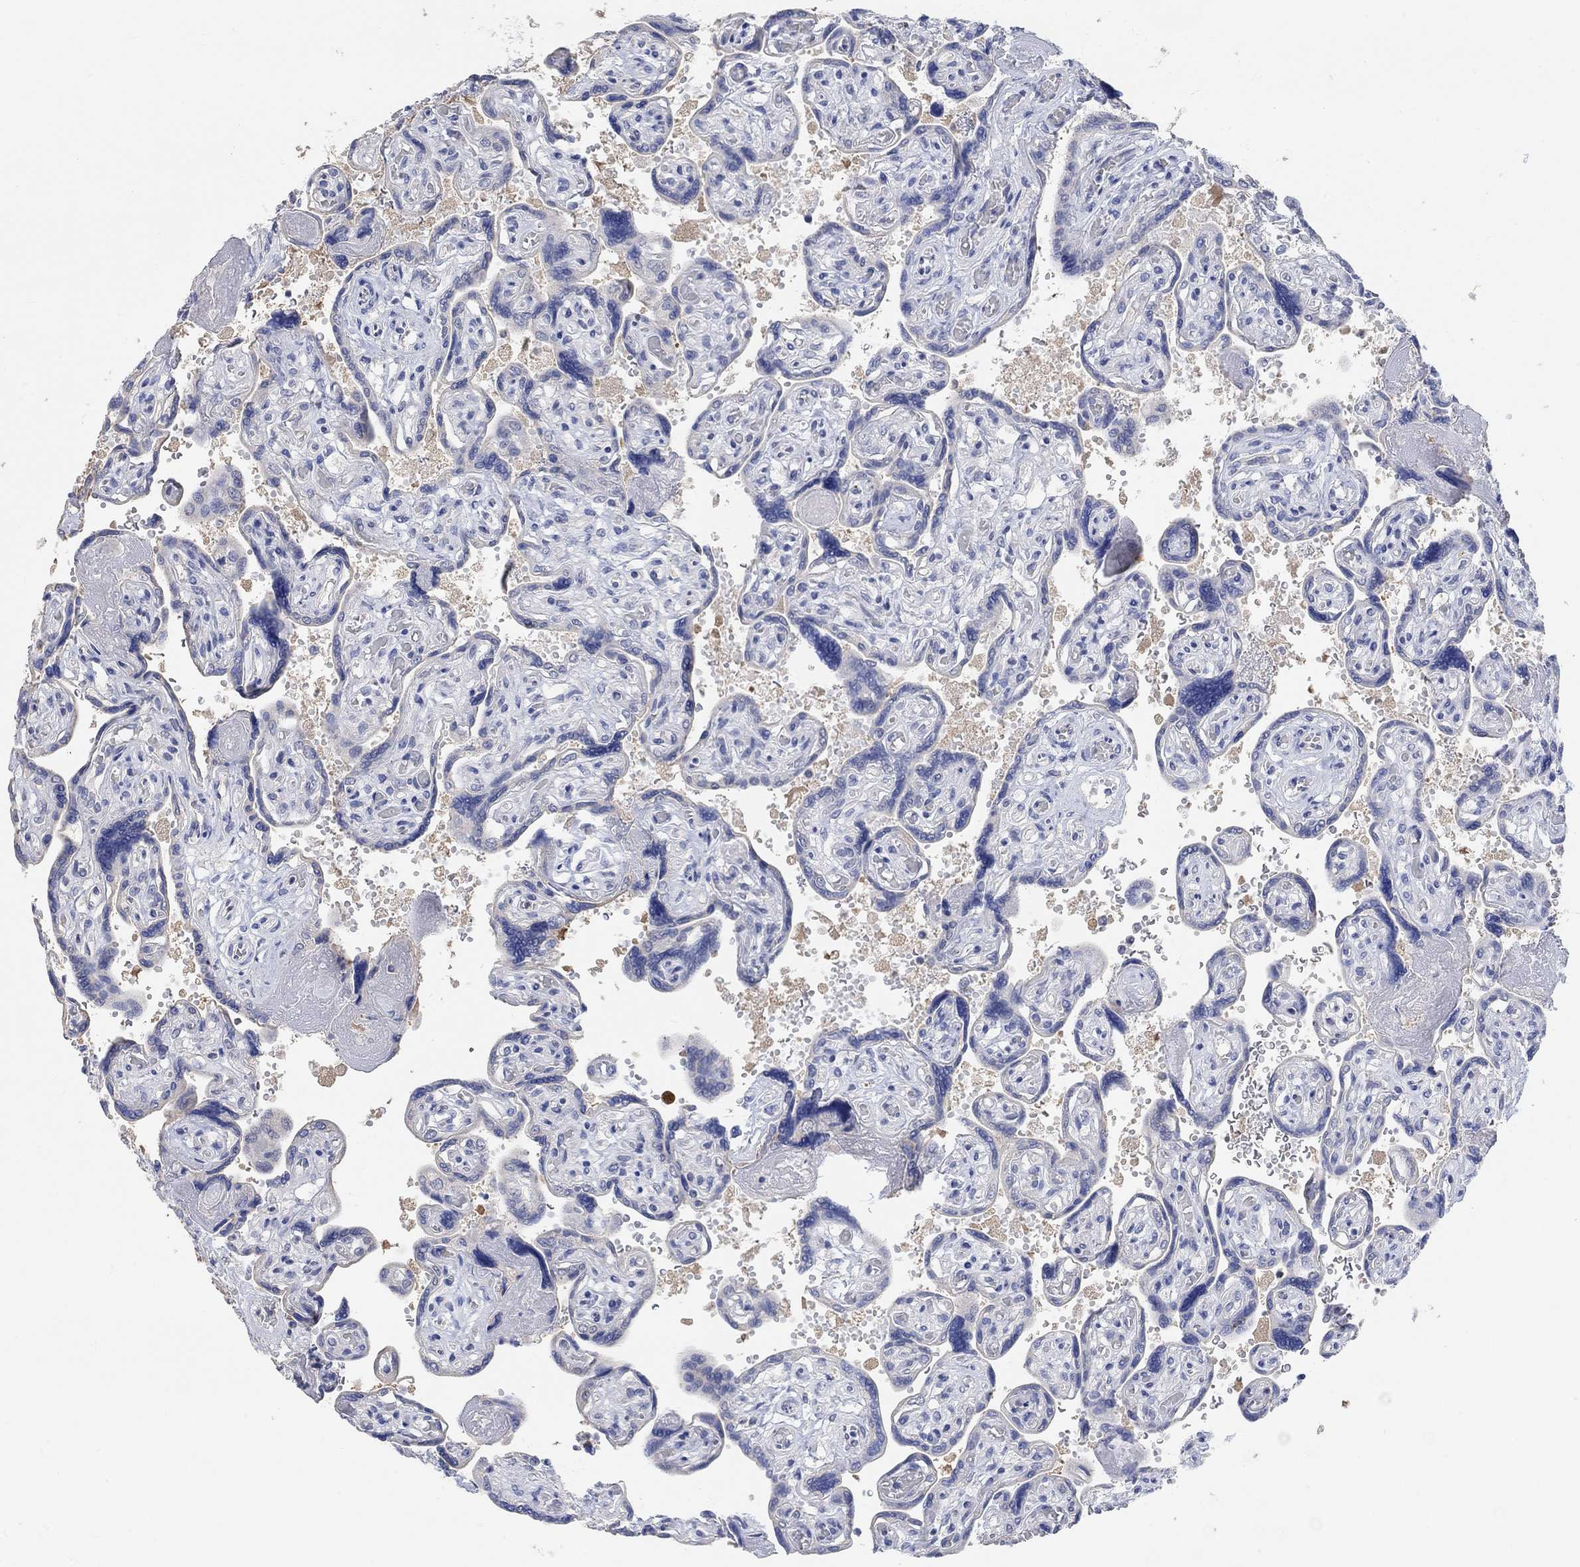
{"staining": {"intensity": "negative", "quantity": "none", "location": "none"}, "tissue": "placenta", "cell_type": "Decidual cells", "image_type": "normal", "snomed": [{"axis": "morphology", "description": "Normal tissue, NOS"}, {"axis": "topography", "description": "Placenta"}], "caption": "This is an immunohistochemistry image of unremarkable human placenta. There is no expression in decidual cells.", "gene": "NLRP14", "patient": {"sex": "female", "age": 32}}